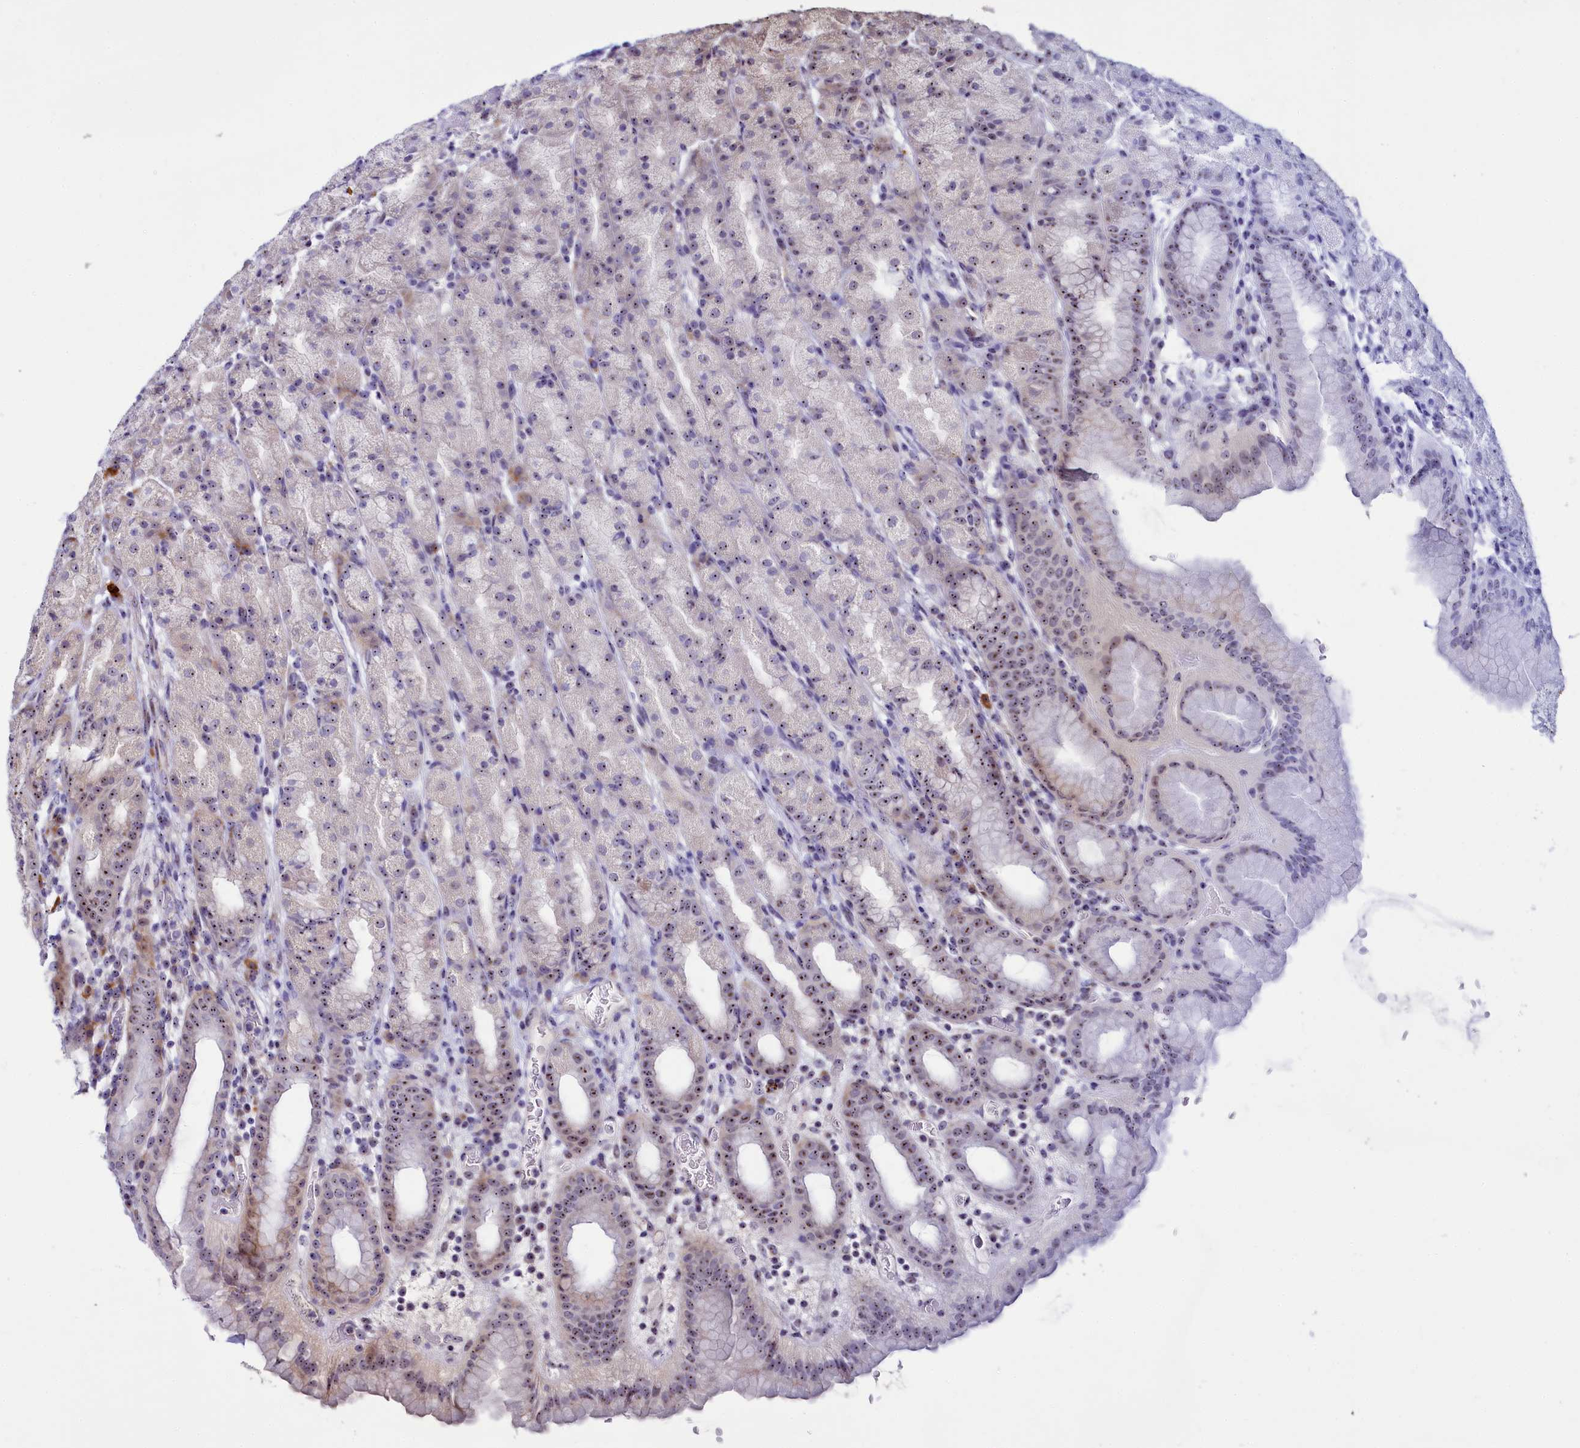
{"staining": {"intensity": "moderate", "quantity": "<25%", "location": "nuclear"}, "tissue": "stomach", "cell_type": "Glandular cells", "image_type": "normal", "snomed": [{"axis": "morphology", "description": "Normal tissue, NOS"}, {"axis": "topography", "description": "Stomach, upper"}], "caption": "Glandular cells show moderate nuclear expression in approximately <25% of cells in benign stomach. The protein is stained brown, and the nuclei are stained in blue (DAB (3,3'-diaminobenzidine) IHC with brightfield microscopy, high magnification).", "gene": "TCOF1", "patient": {"sex": "male", "age": 68}}